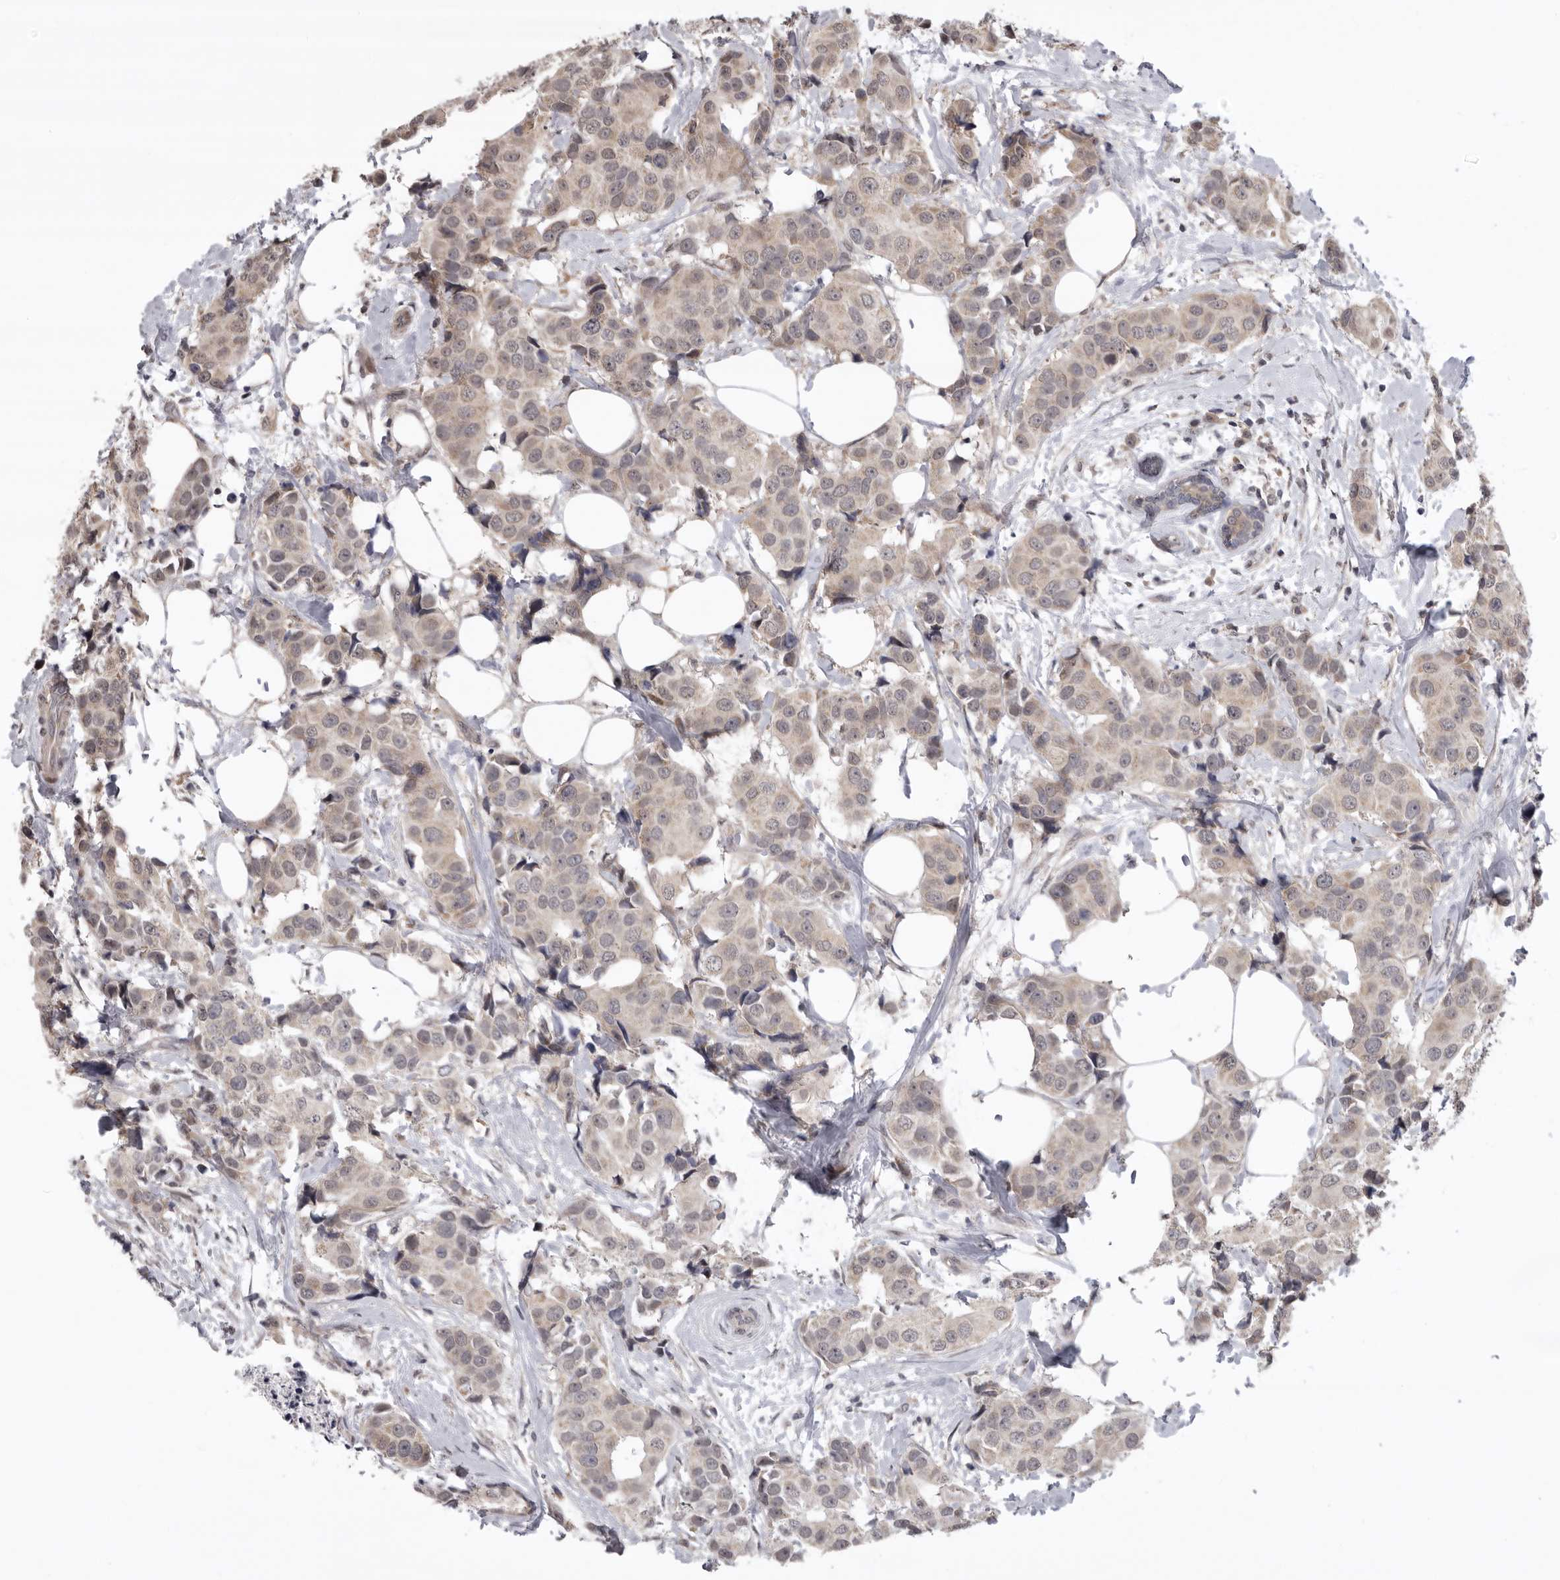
{"staining": {"intensity": "weak", "quantity": "<25%", "location": "cytoplasmic/membranous"}, "tissue": "breast cancer", "cell_type": "Tumor cells", "image_type": "cancer", "snomed": [{"axis": "morphology", "description": "Normal tissue, NOS"}, {"axis": "morphology", "description": "Duct carcinoma"}, {"axis": "topography", "description": "Breast"}], "caption": "An image of infiltrating ductal carcinoma (breast) stained for a protein displays no brown staining in tumor cells. (DAB (3,3'-diaminobenzidine) IHC visualized using brightfield microscopy, high magnification).", "gene": "C1orf109", "patient": {"sex": "female", "age": 39}}